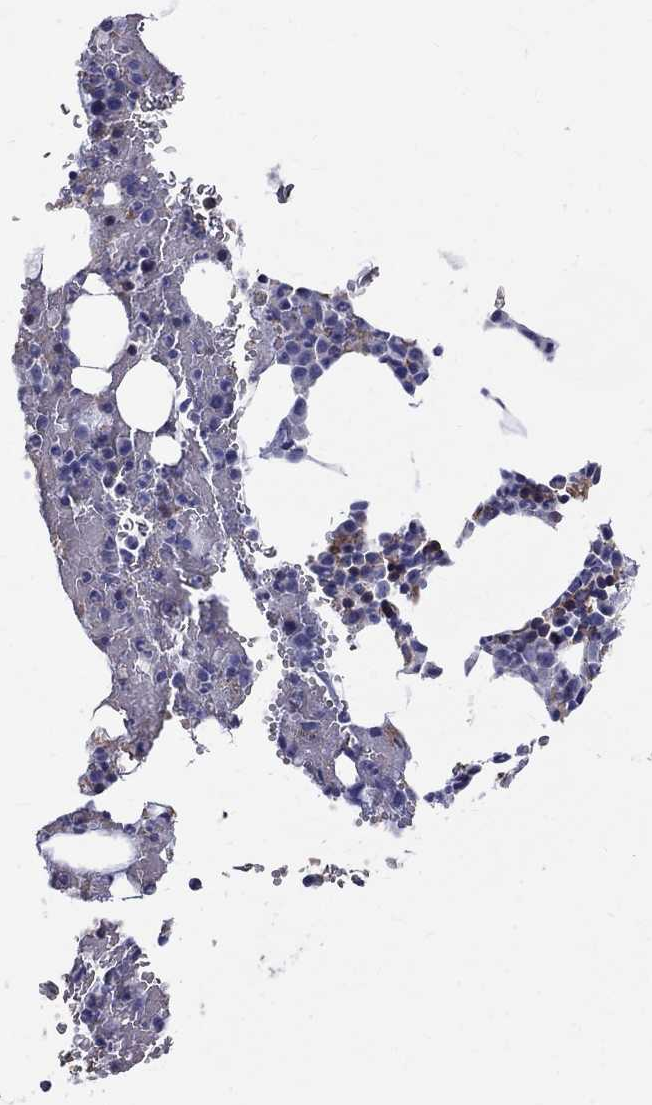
{"staining": {"intensity": "negative", "quantity": "none", "location": "none"}, "tissue": "bone marrow", "cell_type": "Hematopoietic cells", "image_type": "normal", "snomed": [{"axis": "morphology", "description": "Normal tissue, NOS"}, {"axis": "topography", "description": "Bone marrow"}], "caption": "Immunohistochemical staining of benign human bone marrow exhibits no significant expression in hematopoietic cells.", "gene": "AGER", "patient": {"sex": "male", "age": 83}}